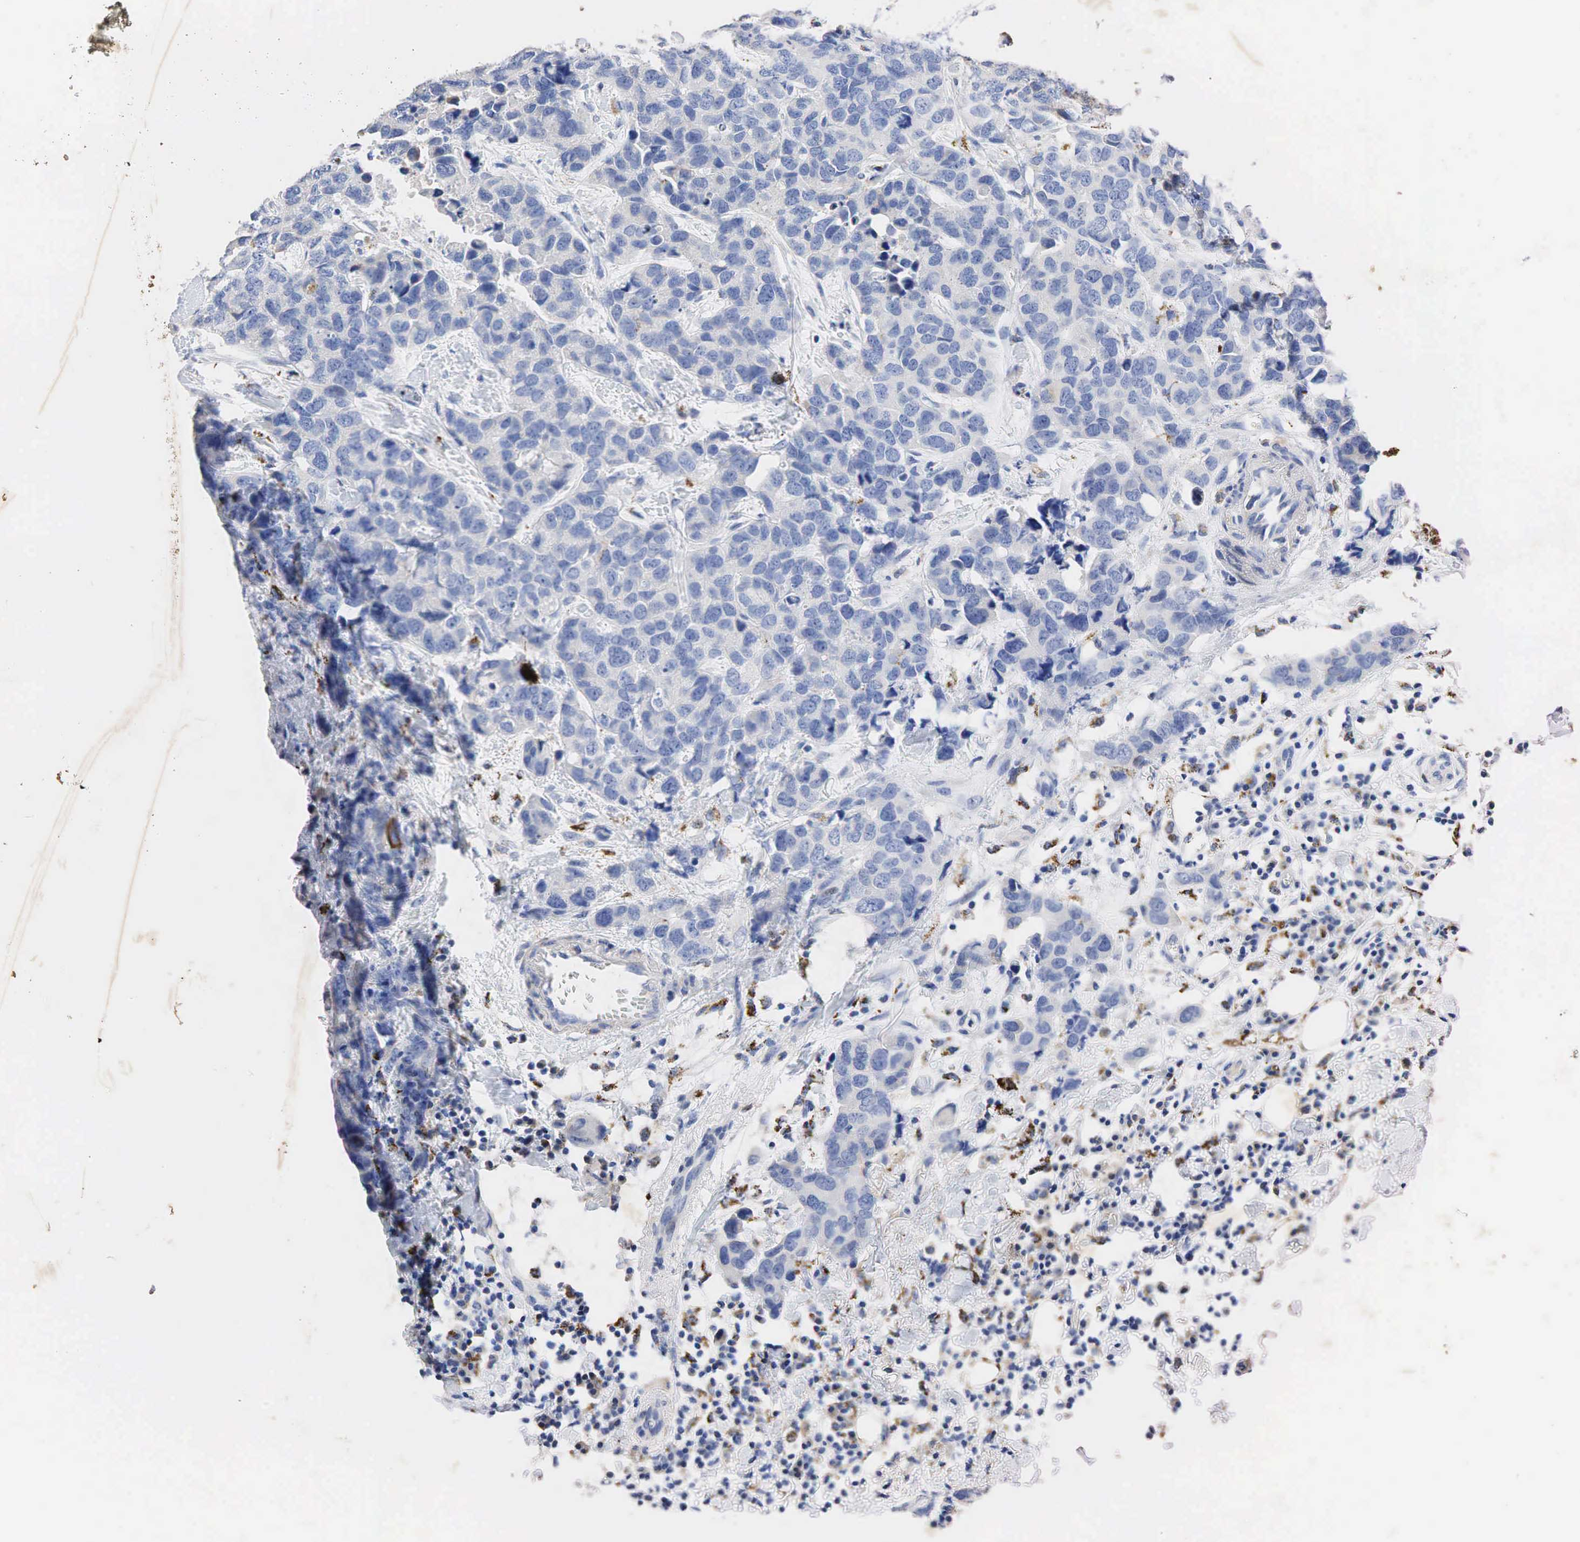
{"staining": {"intensity": "negative", "quantity": "none", "location": "none"}, "tissue": "breast cancer", "cell_type": "Tumor cells", "image_type": "cancer", "snomed": [{"axis": "morphology", "description": "Duct carcinoma"}, {"axis": "topography", "description": "Breast"}], "caption": "High magnification brightfield microscopy of breast cancer (intraductal carcinoma) stained with DAB (brown) and counterstained with hematoxylin (blue): tumor cells show no significant expression.", "gene": "SYP", "patient": {"sex": "female", "age": 91}}